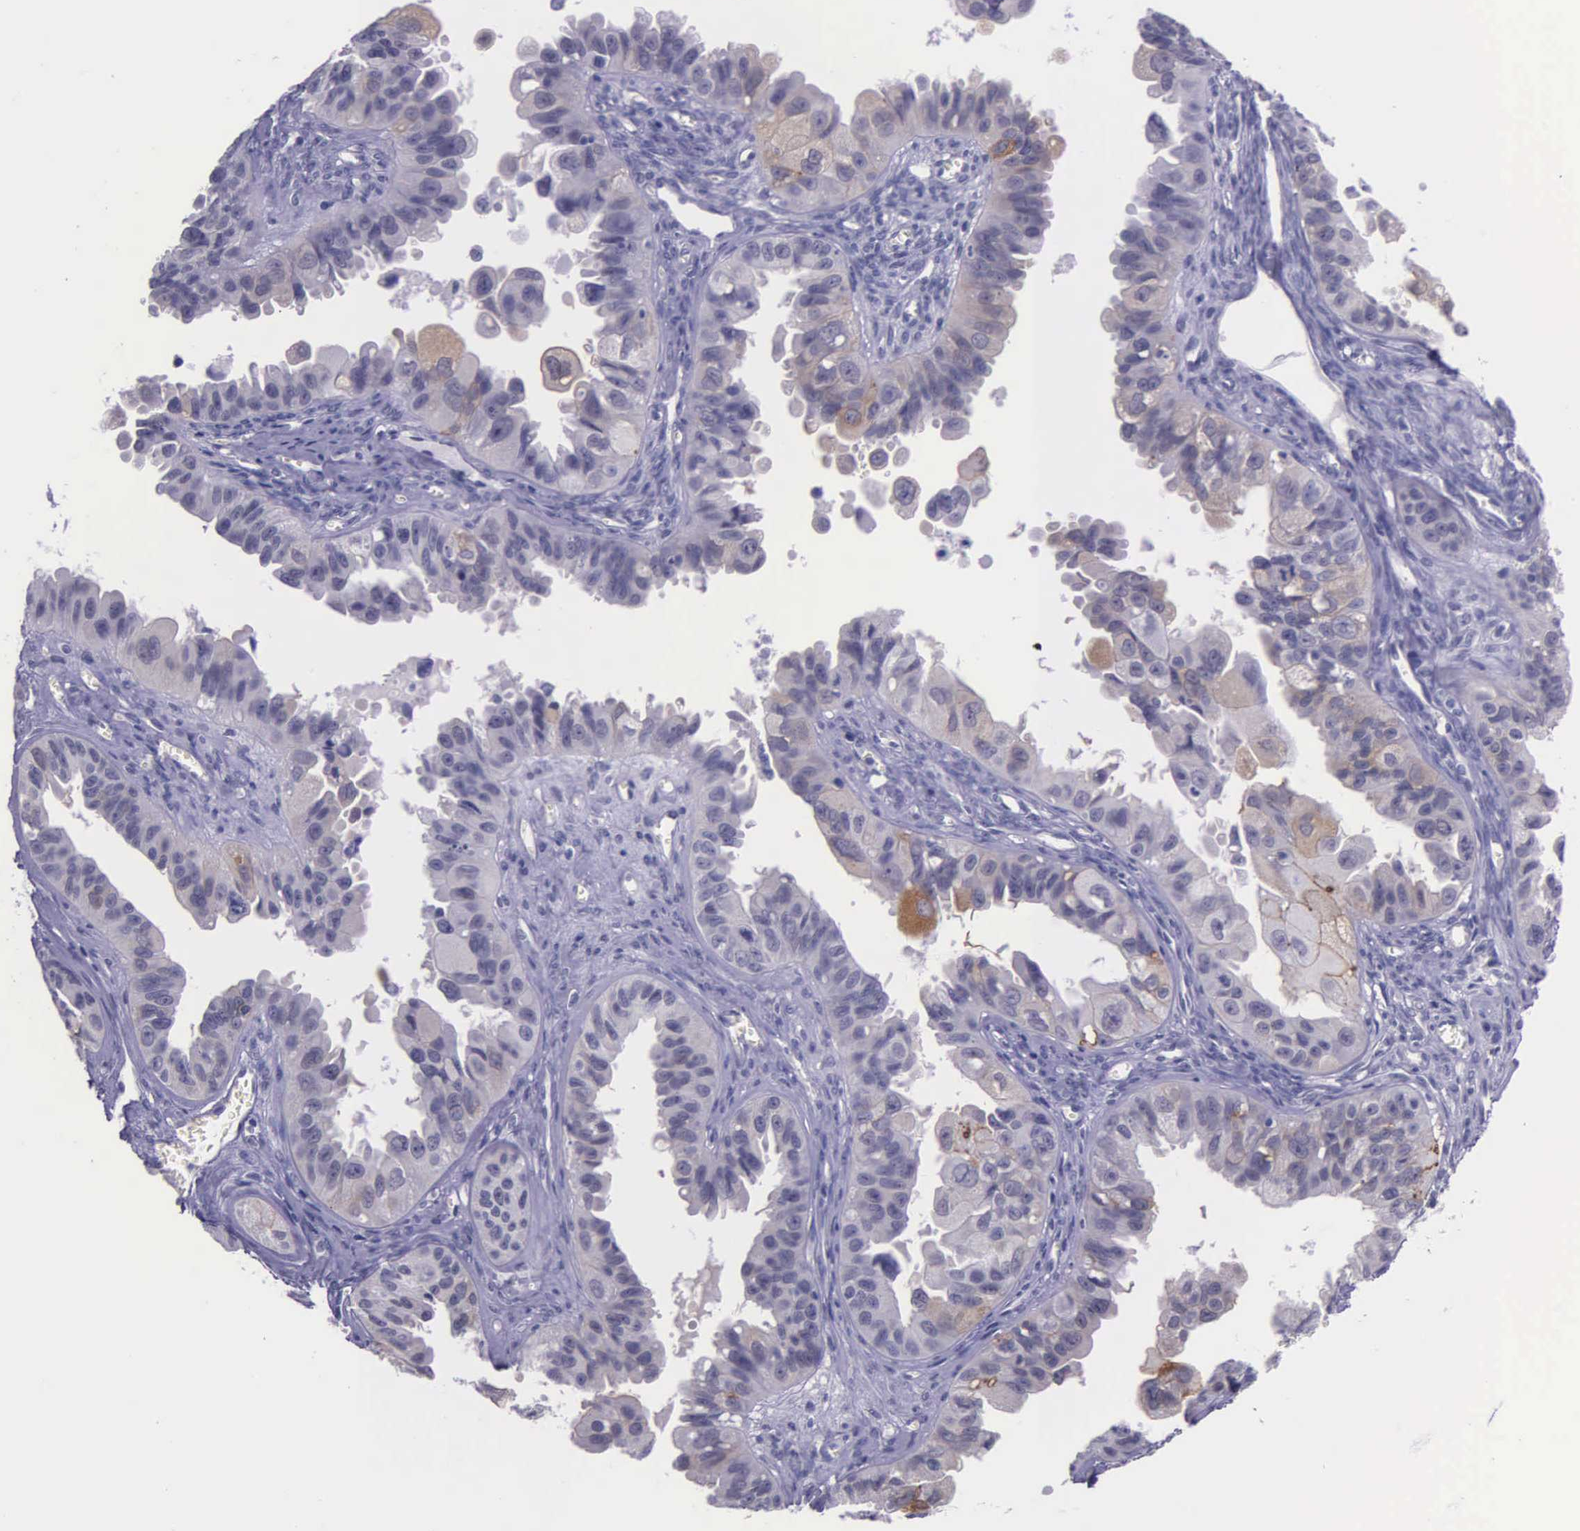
{"staining": {"intensity": "weak", "quantity": "<25%", "location": "cytoplasmic/membranous"}, "tissue": "ovarian cancer", "cell_type": "Tumor cells", "image_type": "cancer", "snomed": [{"axis": "morphology", "description": "Carcinoma, endometroid"}, {"axis": "topography", "description": "Ovary"}], "caption": "Immunohistochemistry photomicrograph of neoplastic tissue: ovarian endometroid carcinoma stained with DAB displays no significant protein staining in tumor cells.", "gene": "AHNAK2", "patient": {"sex": "female", "age": 85}}